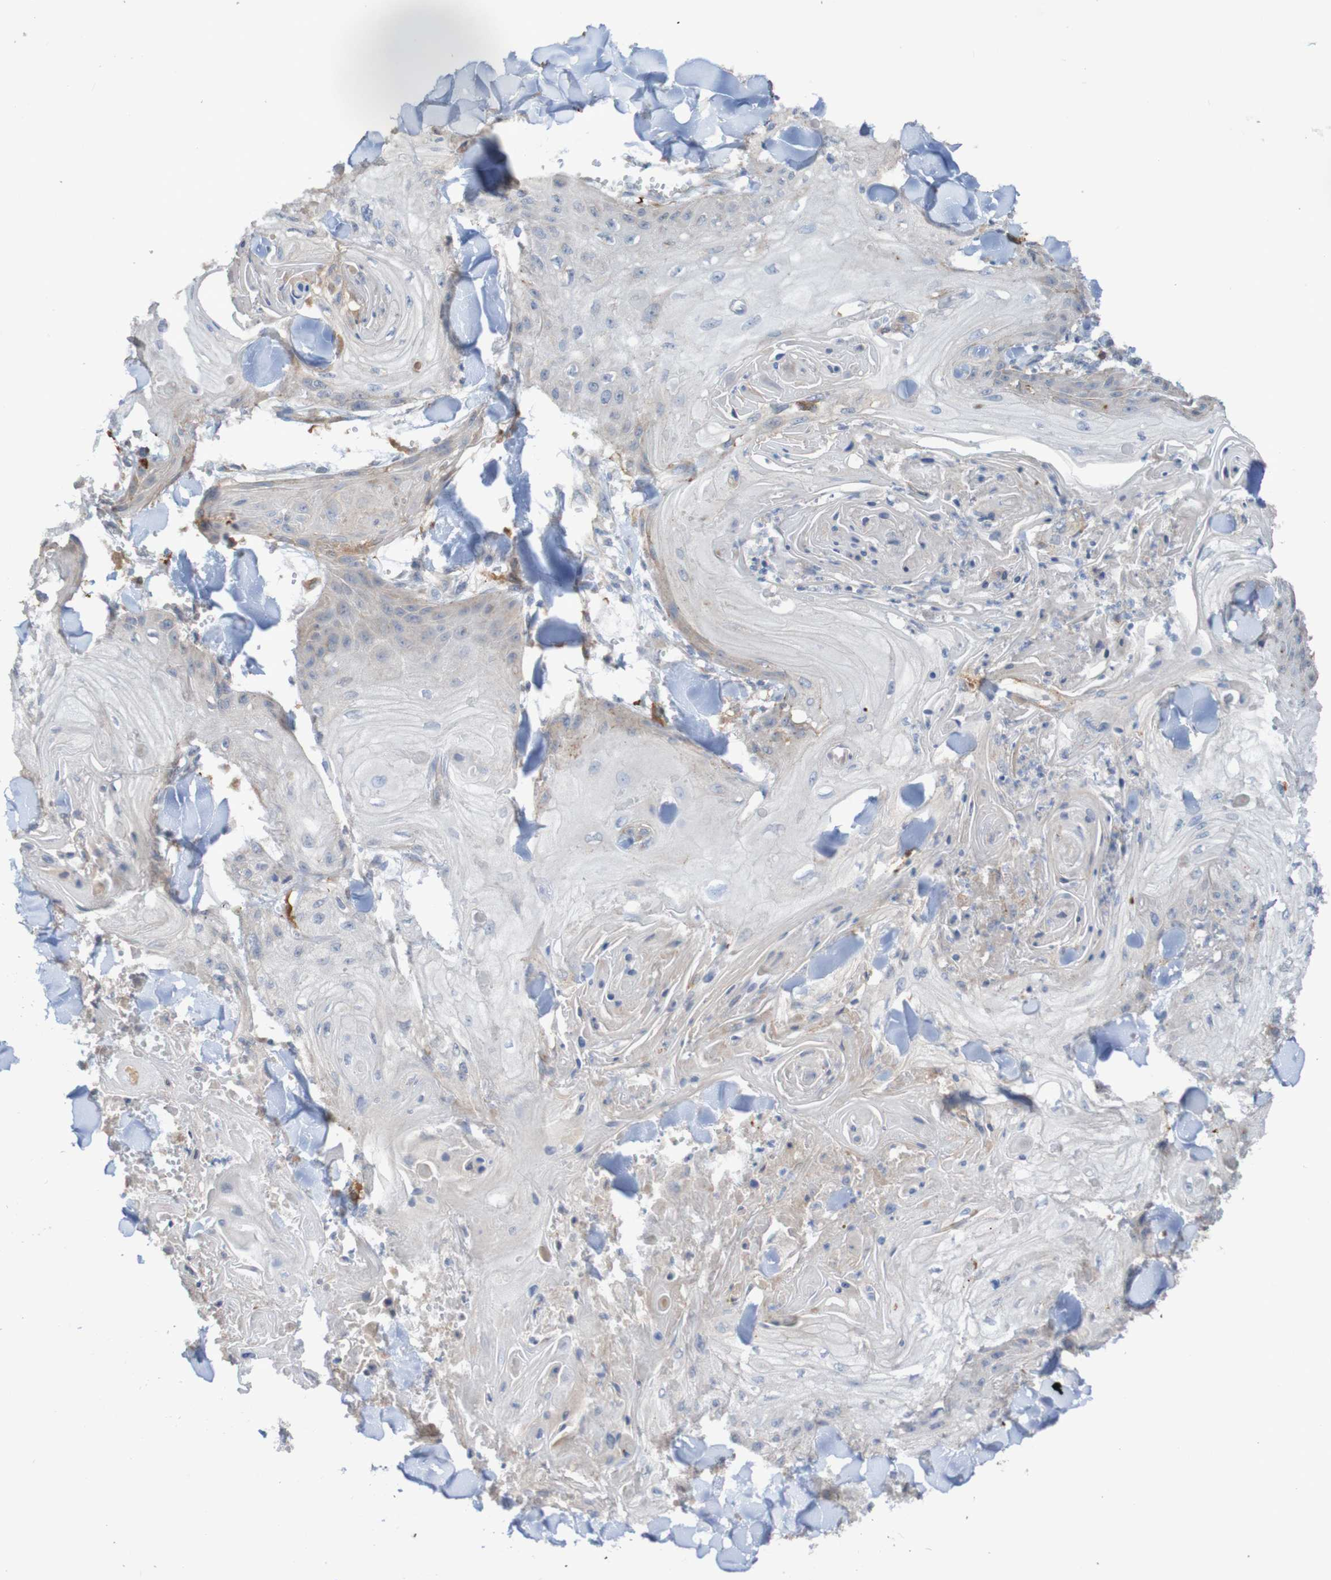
{"staining": {"intensity": "negative", "quantity": "none", "location": "none"}, "tissue": "skin cancer", "cell_type": "Tumor cells", "image_type": "cancer", "snomed": [{"axis": "morphology", "description": "Squamous cell carcinoma, NOS"}, {"axis": "topography", "description": "Skin"}], "caption": "Squamous cell carcinoma (skin) was stained to show a protein in brown. There is no significant positivity in tumor cells. (DAB immunohistochemistry (IHC) with hematoxylin counter stain).", "gene": "PHYH", "patient": {"sex": "male", "age": 74}}